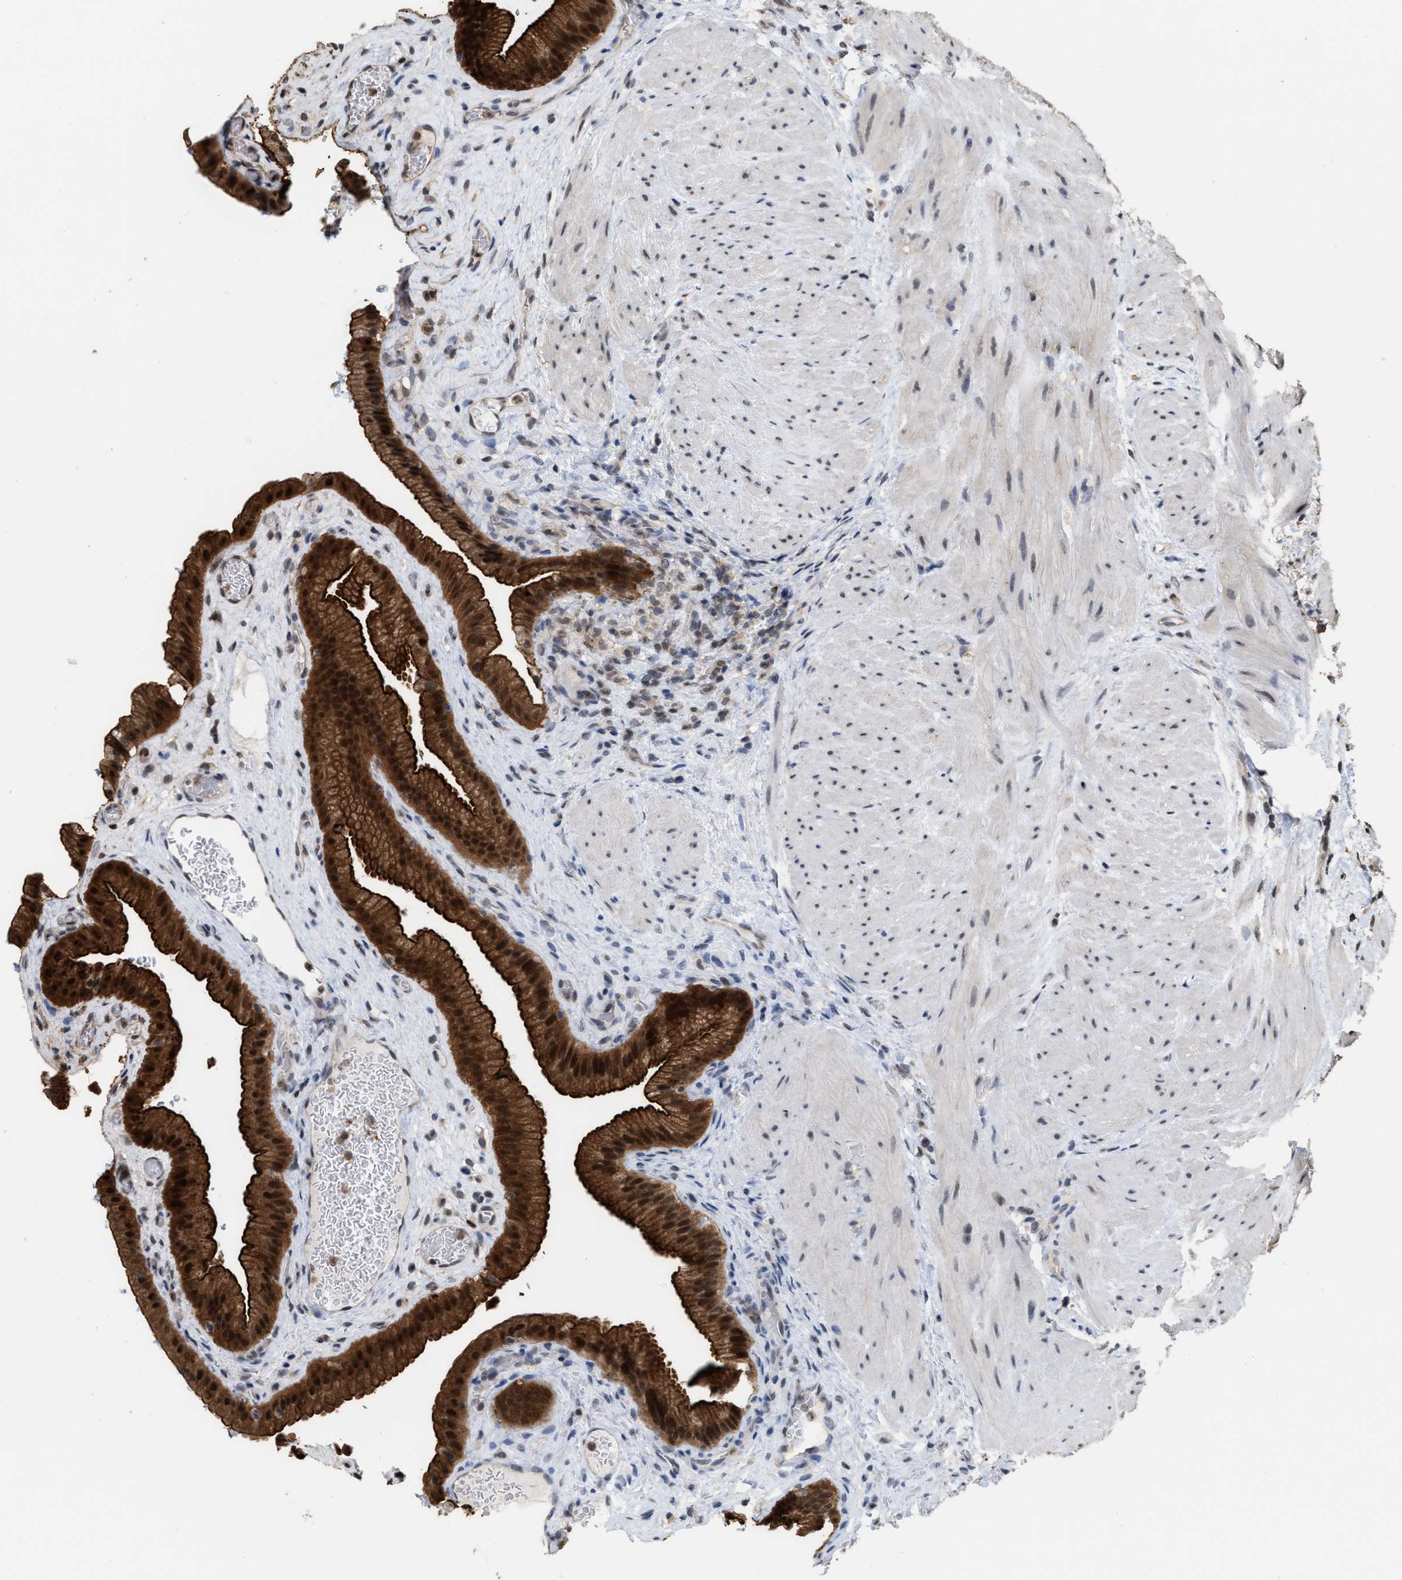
{"staining": {"intensity": "strong", "quantity": ">75%", "location": "cytoplasmic/membranous,nuclear"}, "tissue": "gallbladder", "cell_type": "Glandular cells", "image_type": "normal", "snomed": [{"axis": "morphology", "description": "Normal tissue, NOS"}, {"axis": "topography", "description": "Gallbladder"}], "caption": "The image reveals staining of normal gallbladder, revealing strong cytoplasmic/membranous,nuclear protein expression (brown color) within glandular cells.", "gene": "BAIAP2L1", "patient": {"sex": "male", "age": 49}}